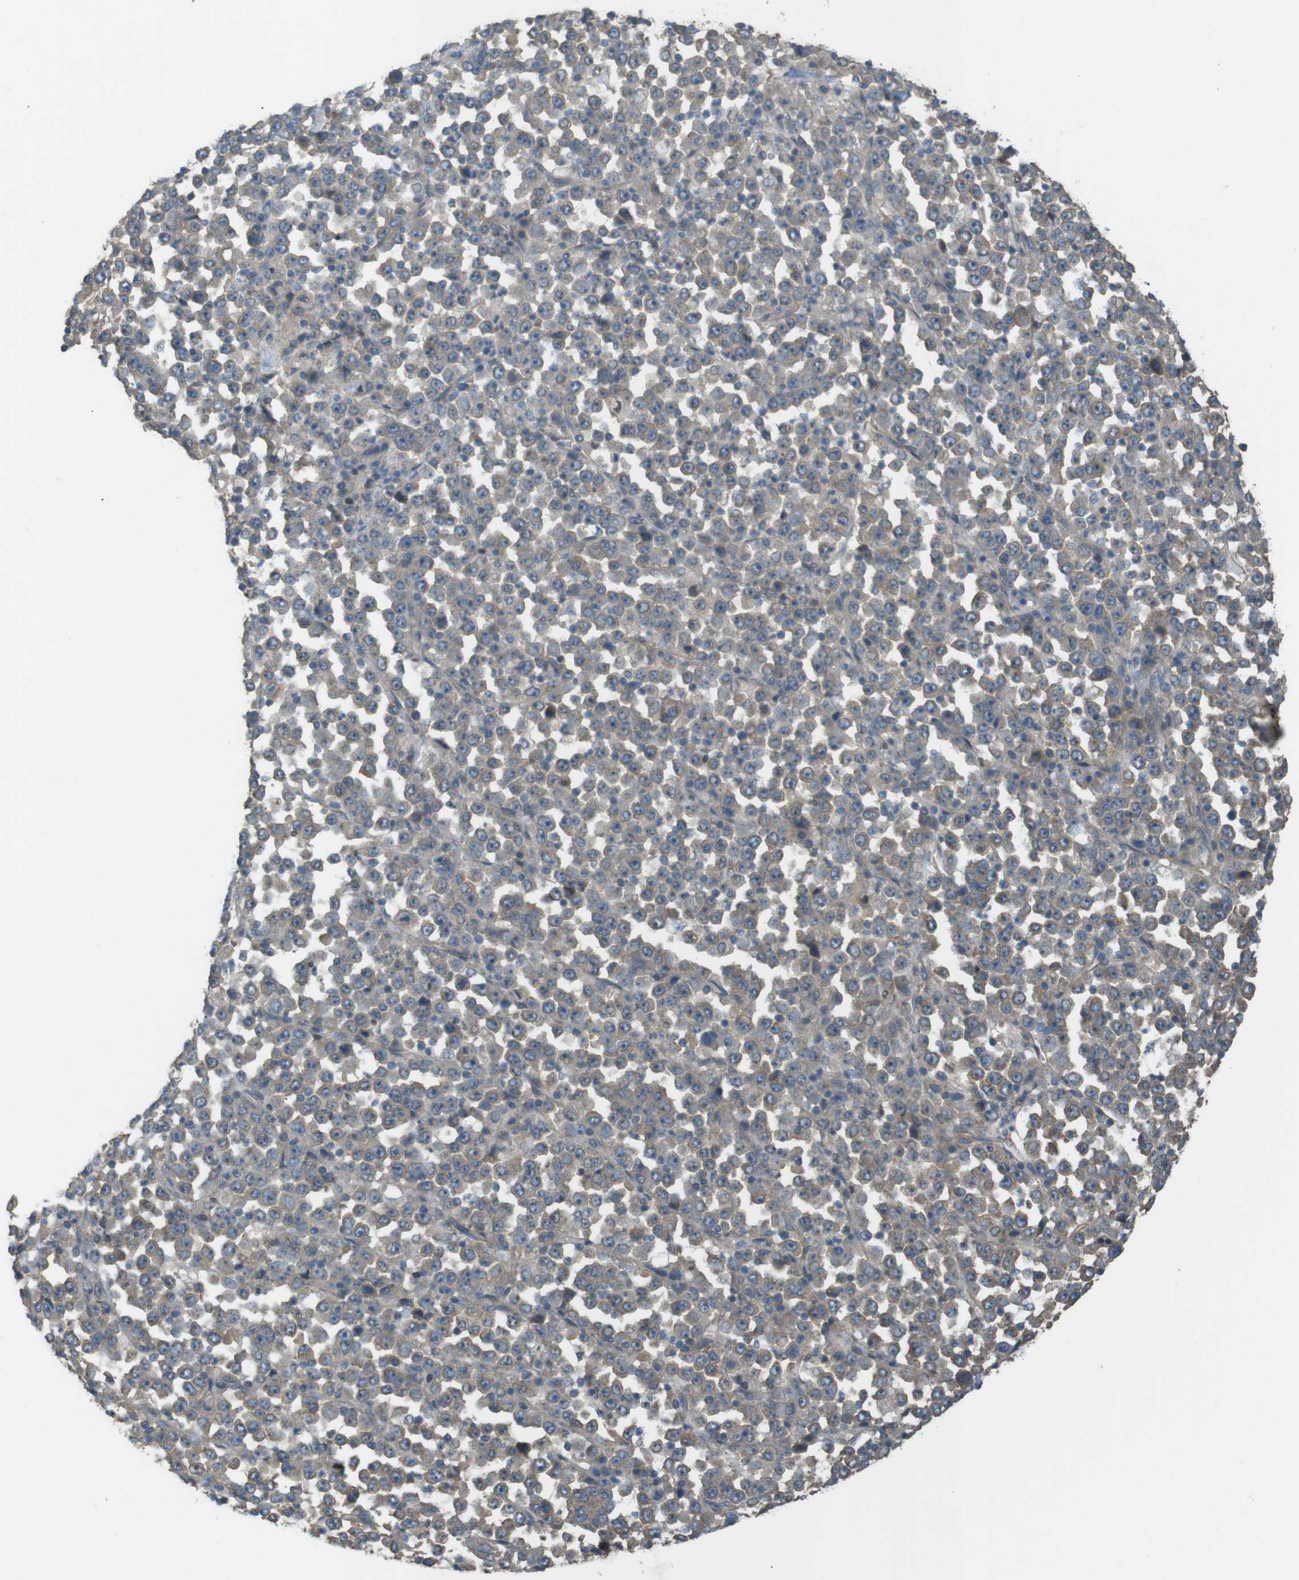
{"staining": {"intensity": "negative", "quantity": "none", "location": "none"}, "tissue": "stomach cancer", "cell_type": "Tumor cells", "image_type": "cancer", "snomed": [{"axis": "morphology", "description": "Normal tissue, NOS"}, {"axis": "morphology", "description": "Adenocarcinoma, NOS"}, {"axis": "topography", "description": "Stomach, upper"}, {"axis": "topography", "description": "Stomach"}], "caption": "An immunohistochemistry image of stomach cancer (adenocarcinoma) is shown. There is no staining in tumor cells of stomach cancer (adenocarcinoma).", "gene": "ZDHHC20", "patient": {"sex": "male", "age": 59}}